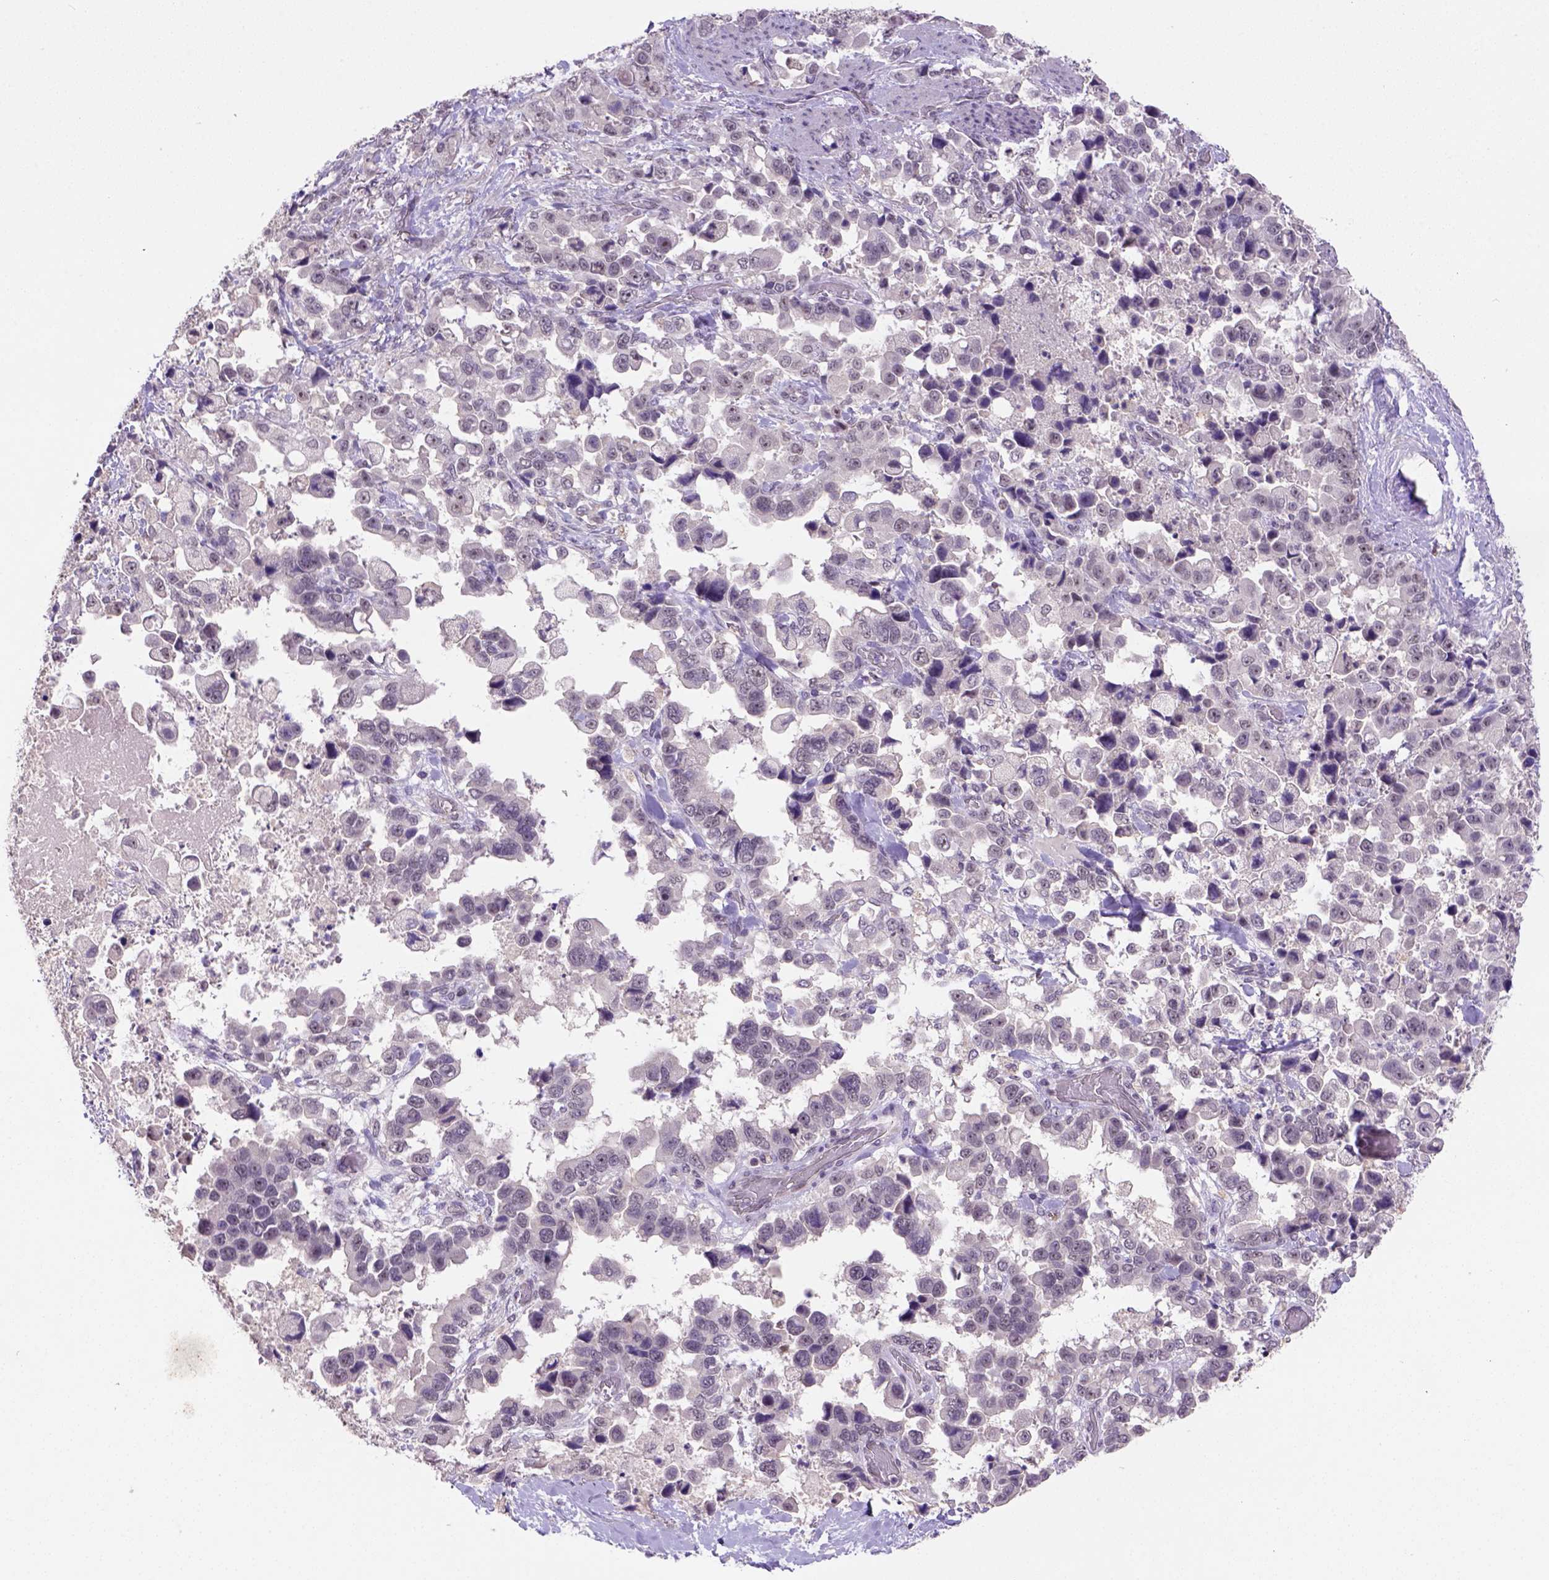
{"staining": {"intensity": "weak", "quantity": "25%-75%", "location": "nuclear"}, "tissue": "stomach cancer", "cell_type": "Tumor cells", "image_type": "cancer", "snomed": [{"axis": "morphology", "description": "Adenocarcinoma, NOS"}, {"axis": "topography", "description": "Stomach"}], "caption": "About 25%-75% of tumor cells in human stomach cancer (adenocarcinoma) display weak nuclear protein expression as visualized by brown immunohistochemical staining.", "gene": "SCML4", "patient": {"sex": "male", "age": 59}}